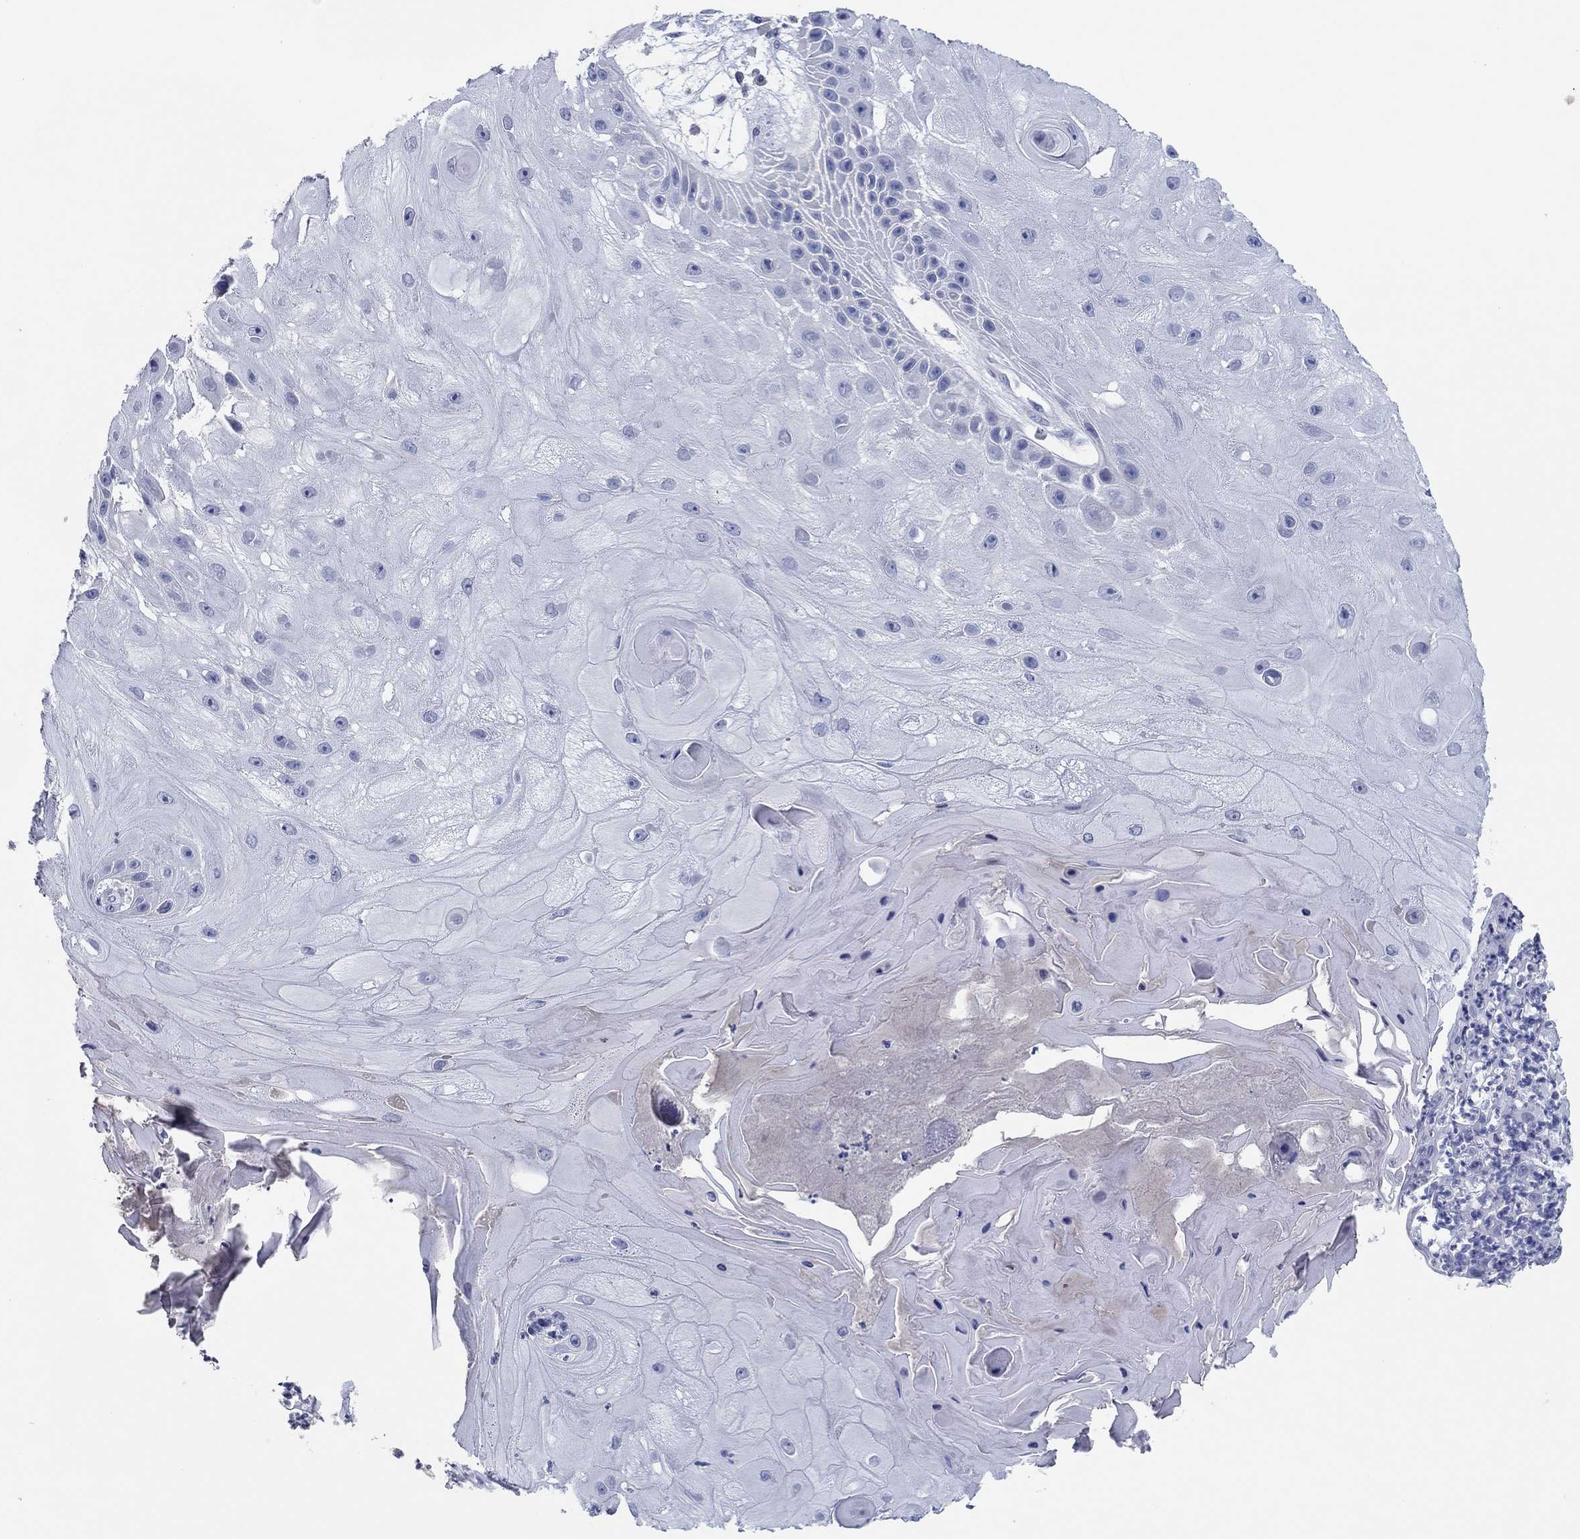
{"staining": {"intensity": "negative", "quantity": "none", "location": "none"}, "tissue": "skin cancer", "cell_type": "Tumor cells", "image_type": "cancer", "snomed": [{"axis": "morphology", "description": "Normal tissue, NOS"}, {"axis": "morphology", "description": "Squamous cell carcinoma, NOS"}, {"axis": "topography", "description": "Skin"}], "caption": "Immunohistochemistry of squamous cell carcinoma (skin) reveals no staining in tumor cells.", "gene": "POU5F1", "patient": {"sex": "male", "age": 79}}